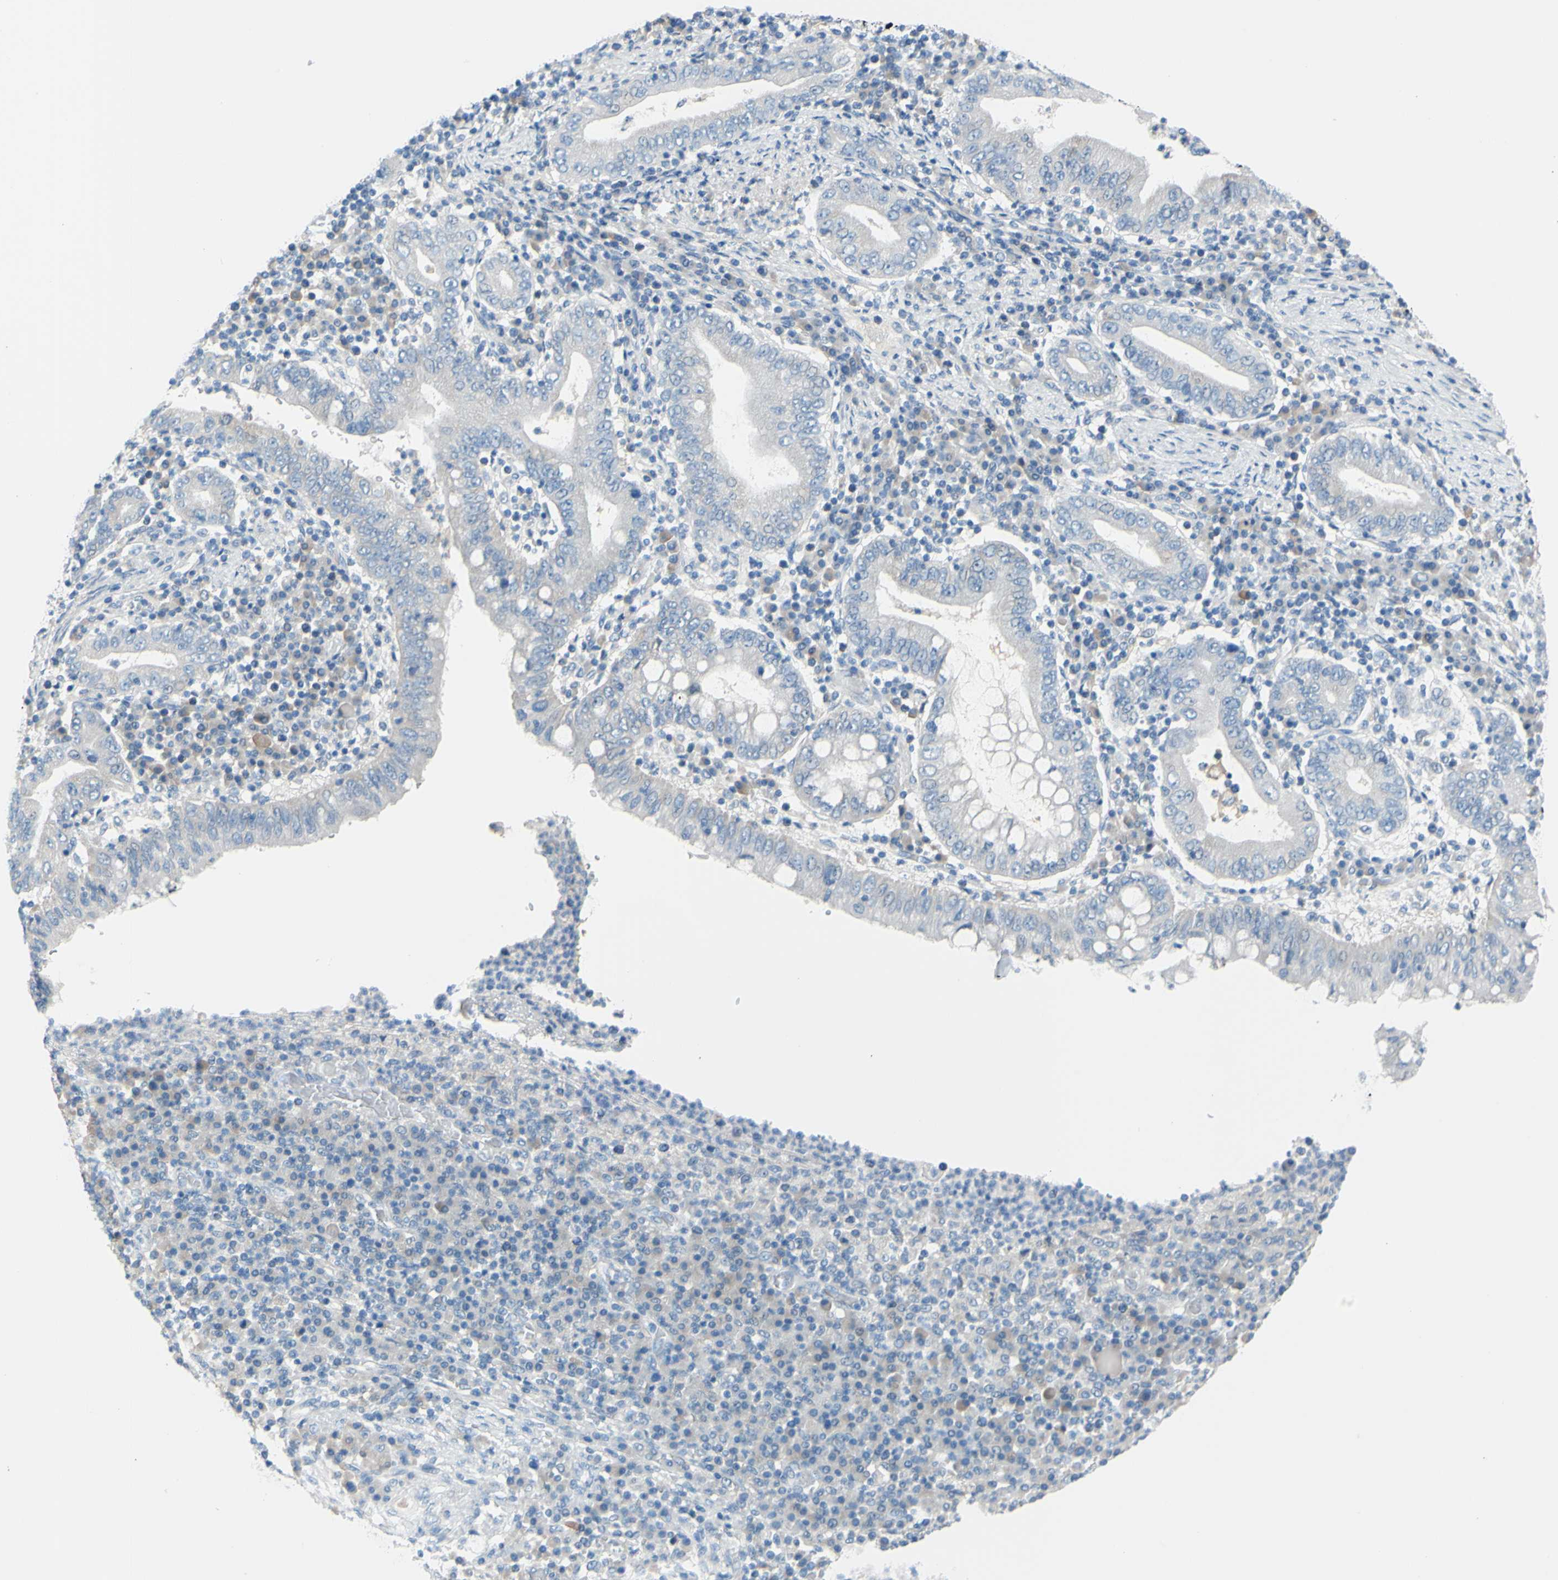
{"staining": {"intensity": "negative", "quantity": "none", "location": "none"}, "tissue": "stomach cancer", "cell_type": "Tumor cells", "image_type": "cancer", "snomed": [{"axis": "morphology", "description": "Normal tissue, NOS"}, {"axis": "morphology", "description": "Adenocarcinoma, NOS"}, {"axis": "topography", "description": "Esophagus"}, {"axis": "topography", "description": "Stomach, upper"}, {"axis": "topography", "description": "Peripheral nerve tissue"}], "caption": "Tumor cells show no significant staining in stomach adenocarcinoma.", "gene": "SLC1A2", "patient": {"sex": "male", "age": 62}}